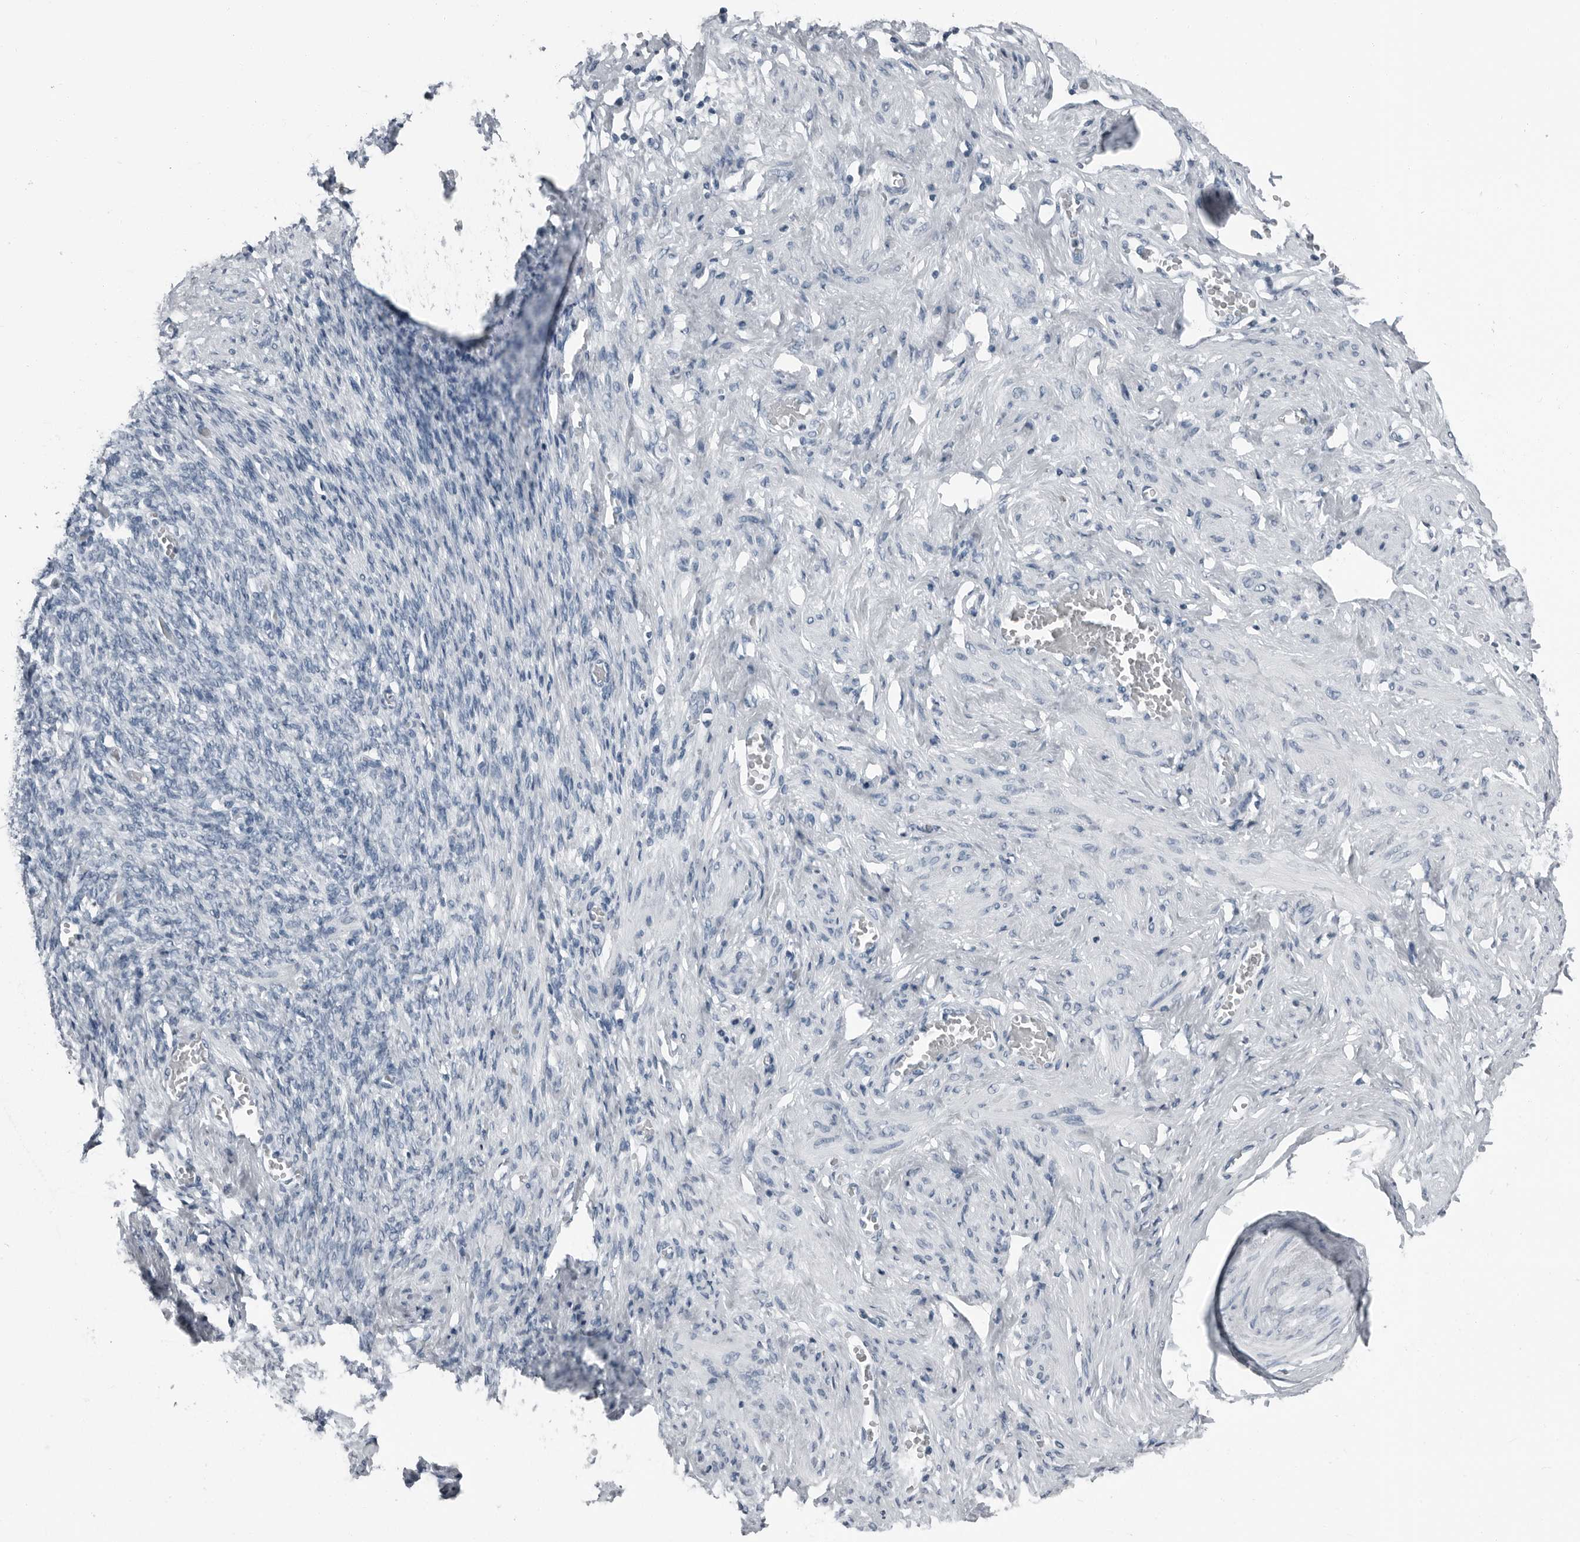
{"staining": {"intensity": "negative", "quantity": "none", "location": "none"}, "tissue": "adipose tissue", "cell_type": "Adipocytes", "image_type": "normal", "snomed": [{"axis": "morphology", "description": "Normal tissue, NOS"}, {"axis": "topography", "description": "Vascular tissue"}, {"axis": "topography", "description": "Fallopian tube"}, {"axis": "topography", "description": "Ovary"}], "caption": "This is an IHC histopathology image of normal human adipose tissue. There is no staining in adipocytes.", "gene": "PRSS1", "patient": {"sex": "female", "age": 67}}